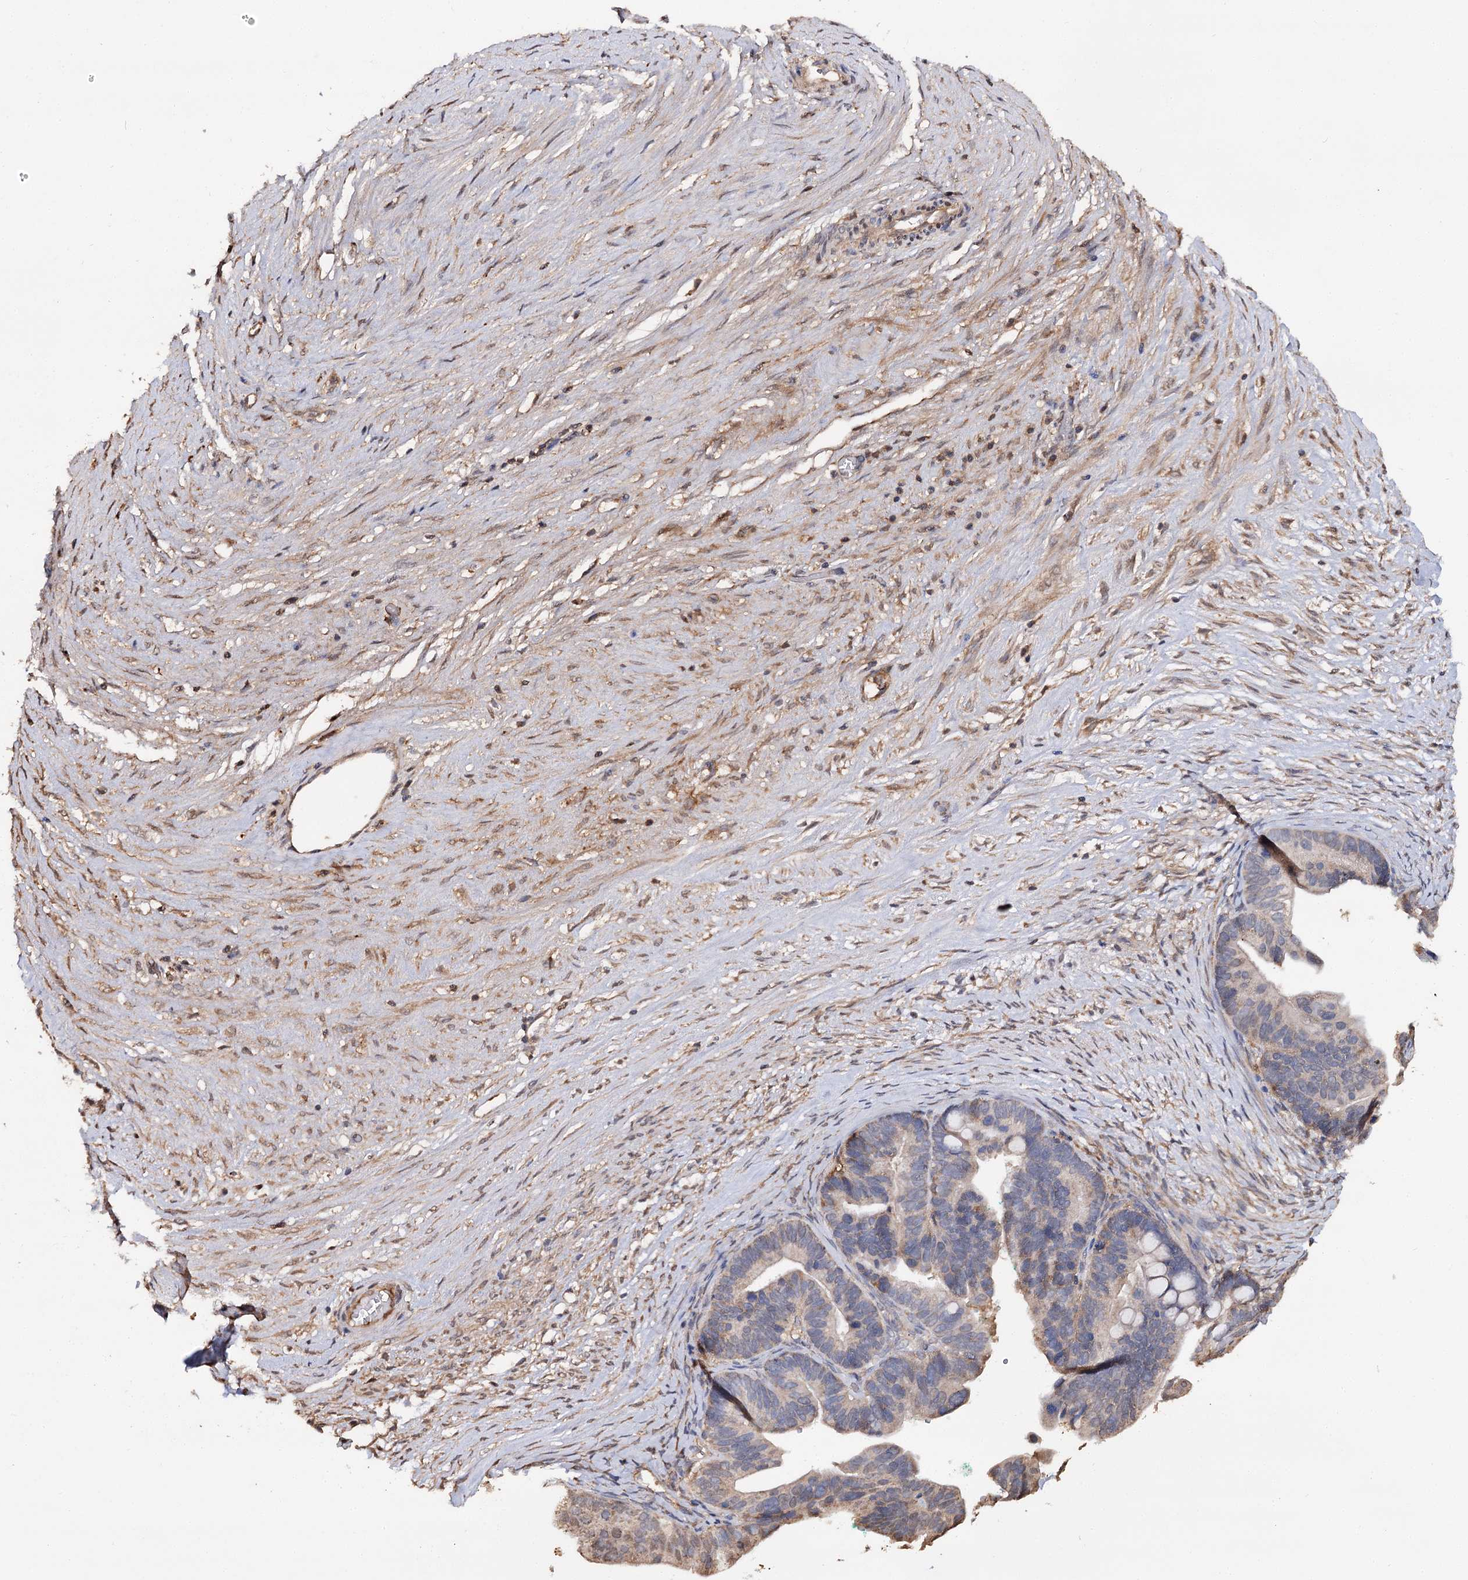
{"staining": {"intensity": "weak", "quantity": "<25%", "location": "cytoplasmic/membranous"}, "tissue": "ovarian cancer", "cell_type": "Tumor cells", "image_type": "cancer", "snomed": [{"axis": "morphology", "description": "Cystadenocarcinoma, serous, NOS"}, {"axis": "topography", "description": "Ovary"}], "caption": "This is an immunohistochemistry (IHC) photomicrograph of serous cystadenocarcinoma (ovarian). There is no expression in tumor cells.", "gene": "ARL13A", "patient": {"sex": "female", "age": 56}}